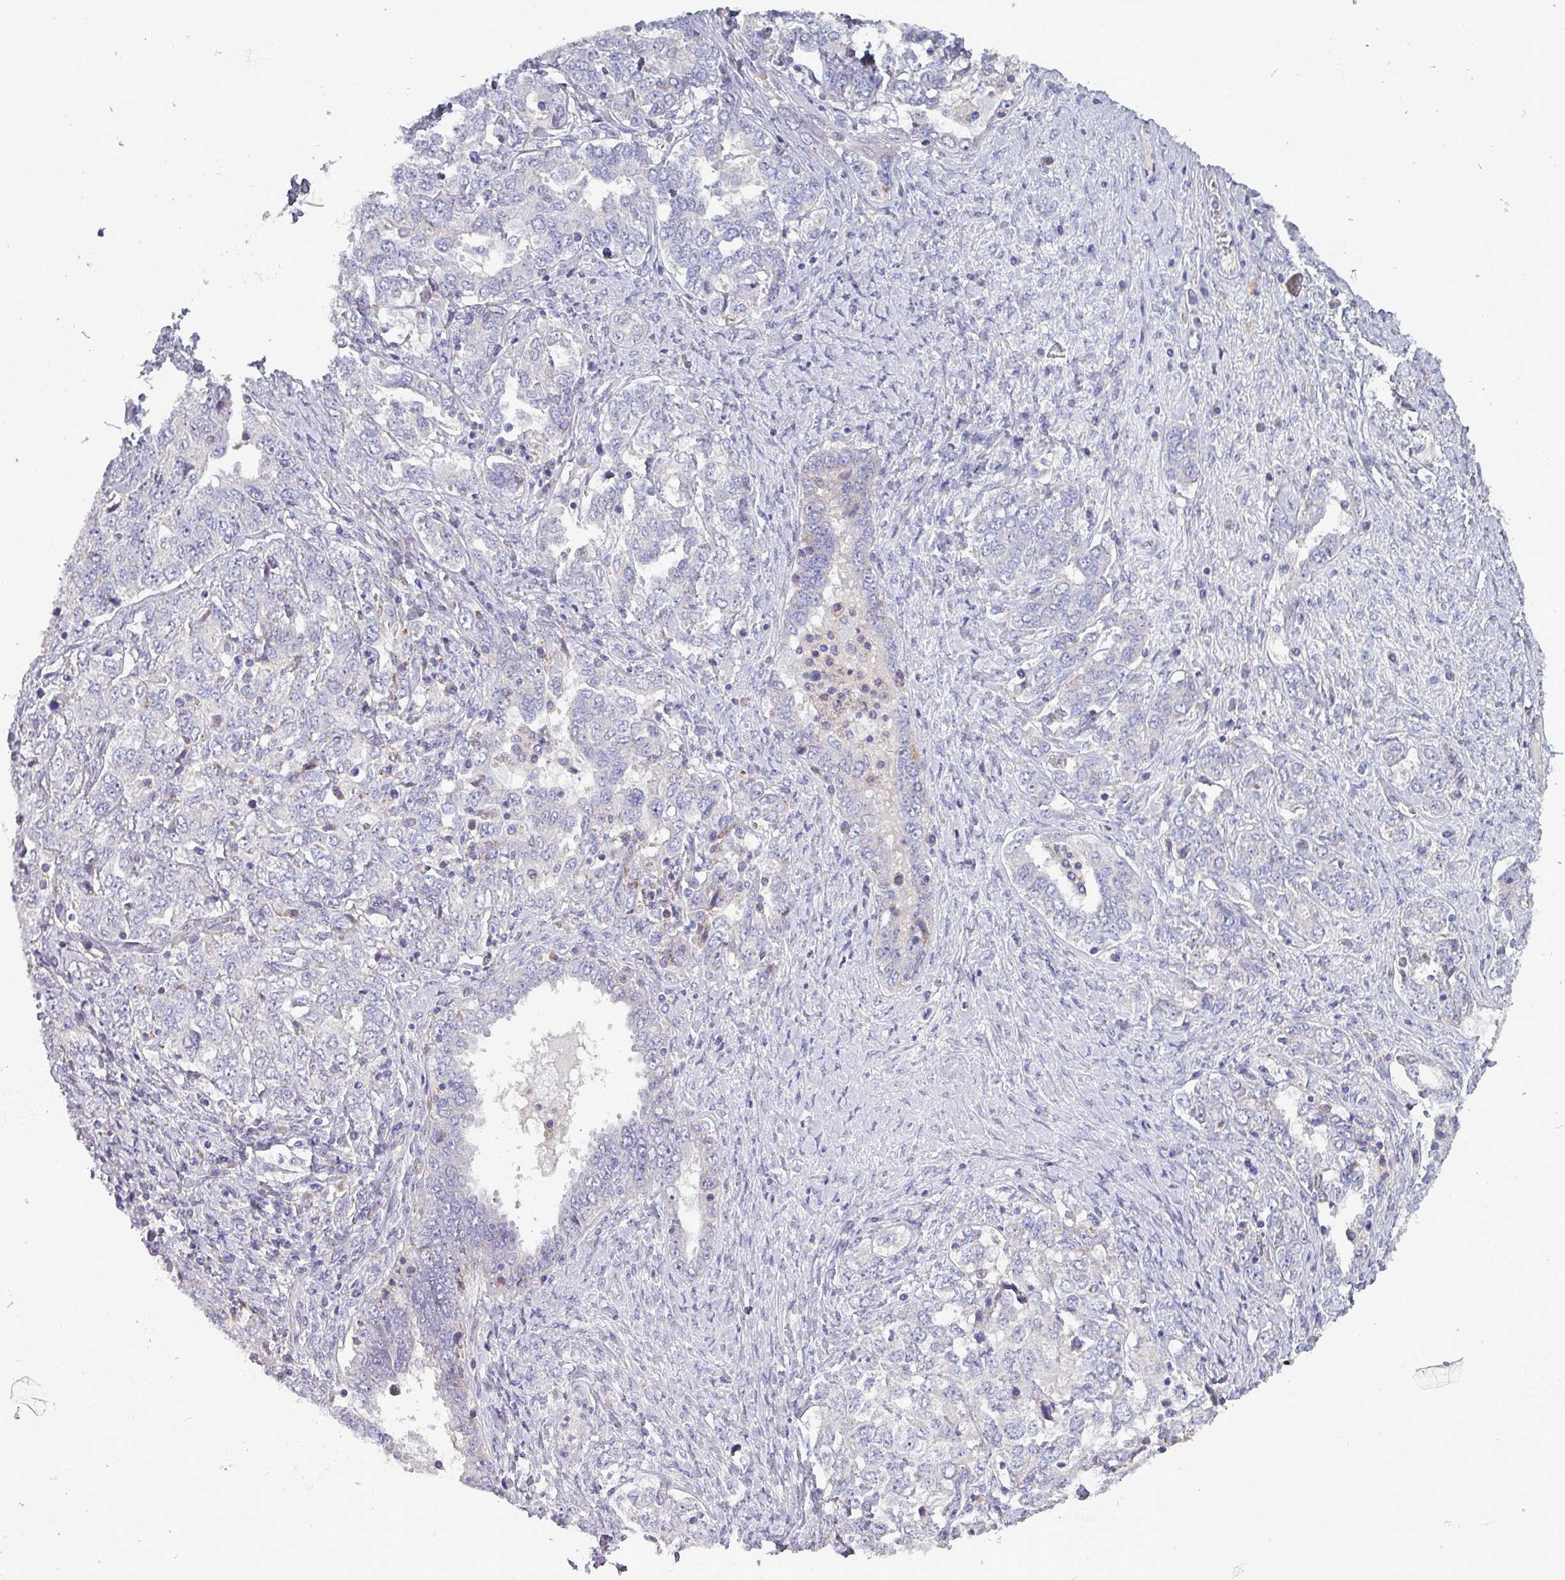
{"staining": {"intensity": "negative", "quantity": "none", "location": "none"}, "tissue": "ovarian cancer", "cell_type": "Tumor cells", "image_type": "cancer", "snomed": [{"axis": "morphology", "description": "Carcinoma, endometroid"}, {"axis": "topography", "description": "Ovary"}], "caption": "A photomicrograph of endometroid carcinoma (ovarian) stained for a protein displays no brown staining in tumor cells. The staining is performed using DAB brown chromogen with nuclei counter-stained in using hematoxylin.", "gene": "HSD3B7", "patient": {"sex": "female", "age": 62}}